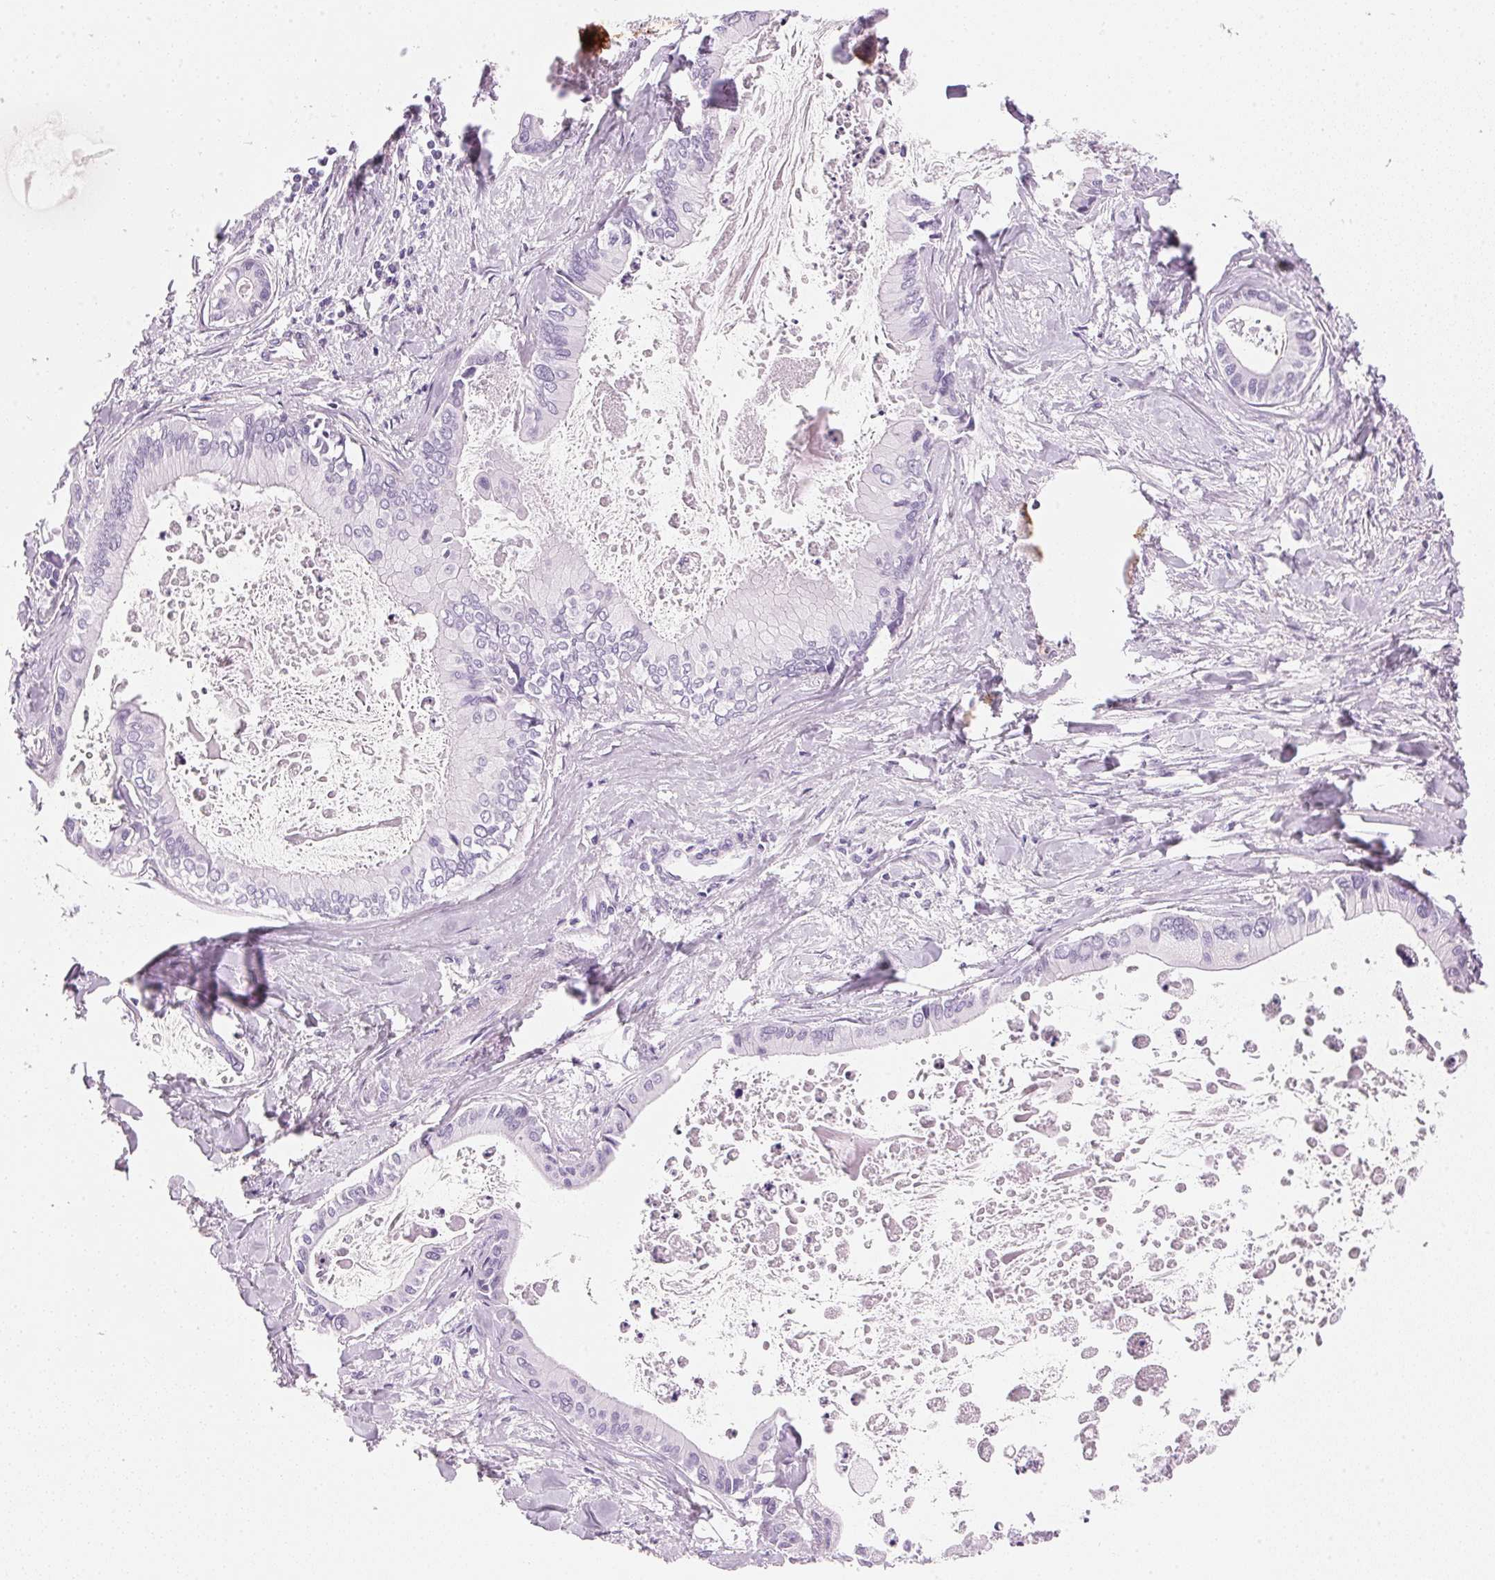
{"staining": {"intensity": "negative", "quantity": "none", "location": "none"}, "tissue": "liver cancer", "cell_type": "Tumor cells", "image_type": "cancer", "snomed": [{"axis": "morphology", "description": "Cholangiocarcinoma"}, {"axis": "topography", "description": "Liver"}], "caption": "Immunohistochemical staining of liver cancer (cholangiocarcinoma) demonstrates no significant expression in tumor cells. The staining is performed using DAB (3,3'-diaminobenzidine) brown chromogen with nuclei counter-stained in using hematoxylin.", "gene": "IGFBP1", "patient": {"sex": "male", "age": 66}}